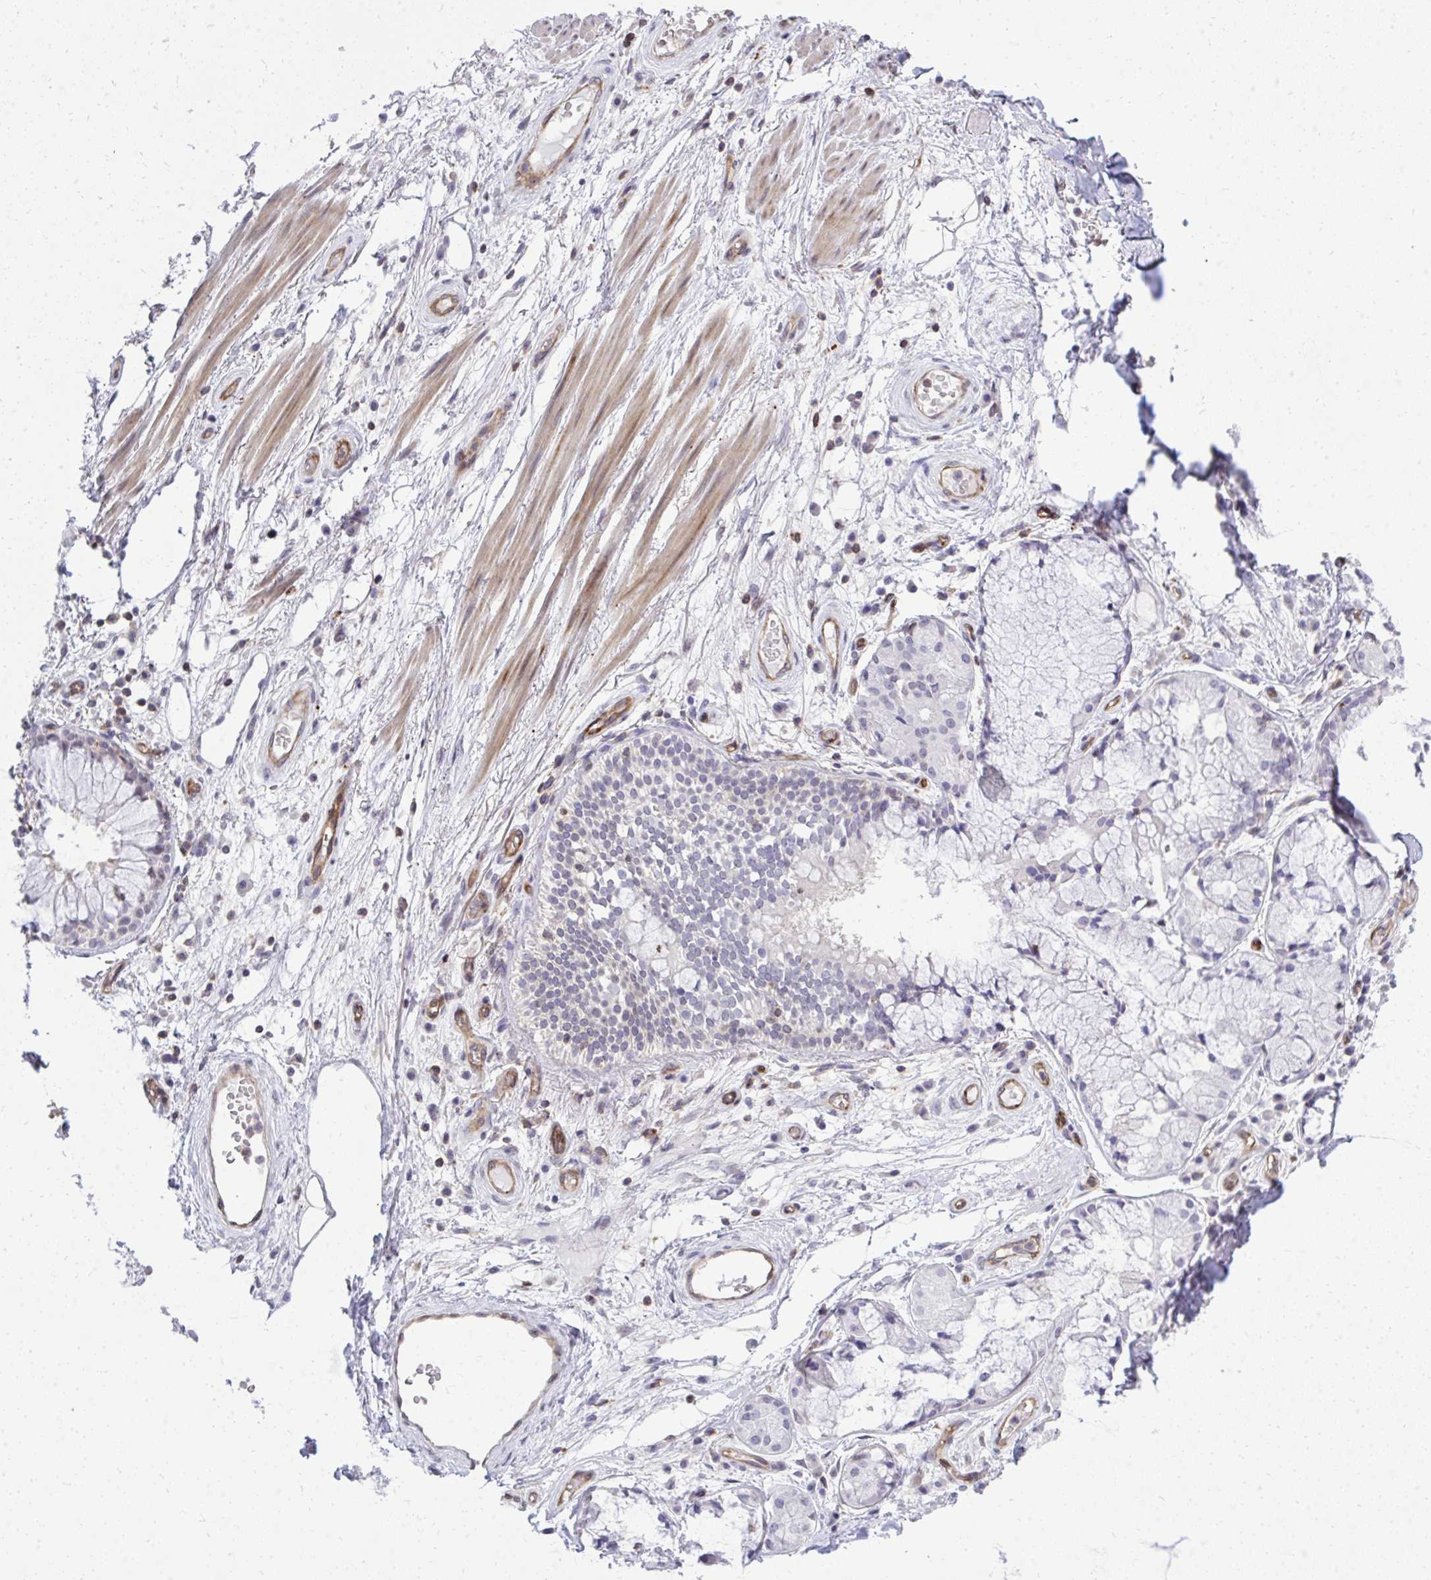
{"staining": {"intensity": "negative", "quantity": "none", "location": "none"}, "tissue": "soft tissue", "cell_type": "Fibroblasts", "image_type": "normal", "snomed": [{"axis": "morphology", "description": "Normal tissue, NOS"}, {"axis": "topography", "description": "Cartilage tissue"}, {"axis": "topography", "description": "Bronchus"}], "caption": "IHC photomicrograph of benign soft tissue: soft tissue stained with DAB (3,3'-diaminobenzidine) demonstrates no significant protein expression in fibroblasts.", "gene": "FOXN3", "patient": {"sex": "male", "age": 64}}